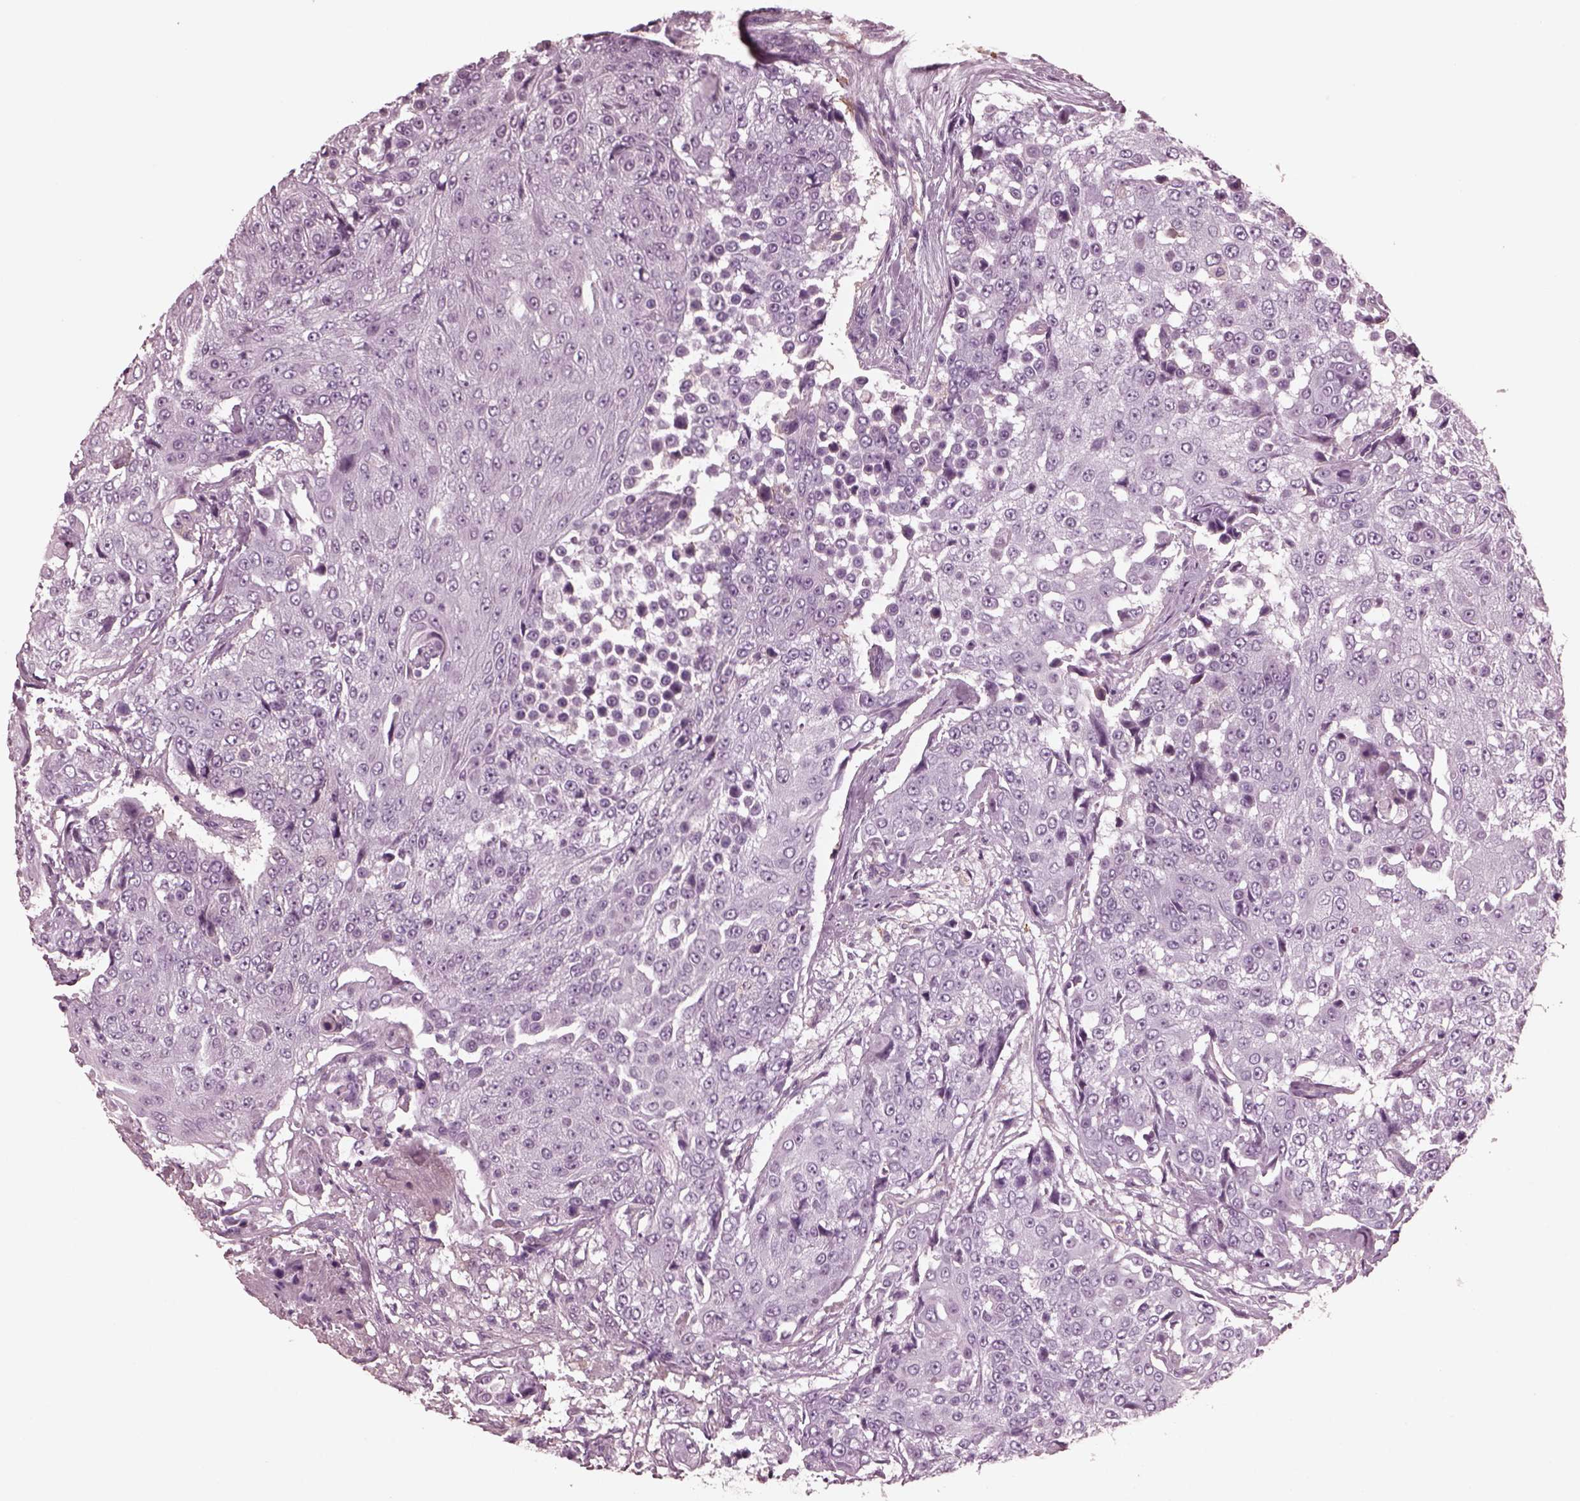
{"staining": {"intensity": "negative", "quantity": "none", "location": "none"}, "tissue": "urothelial cancer", "cell_type": "Tumor cells", "image_type": "cancer", "snomed": [{"axis": "morphology", "description": "Urothelial carcinoma, High grade"}, {"axis": "topography", "description": "Urinary bladder"}], "caption": "The immunohistochemistry (IHC) image has no significant staining in tumor cells of urothelial cancer tissue.", "gene": "CGA", "patient": {"sex": "female", "age": 63}}